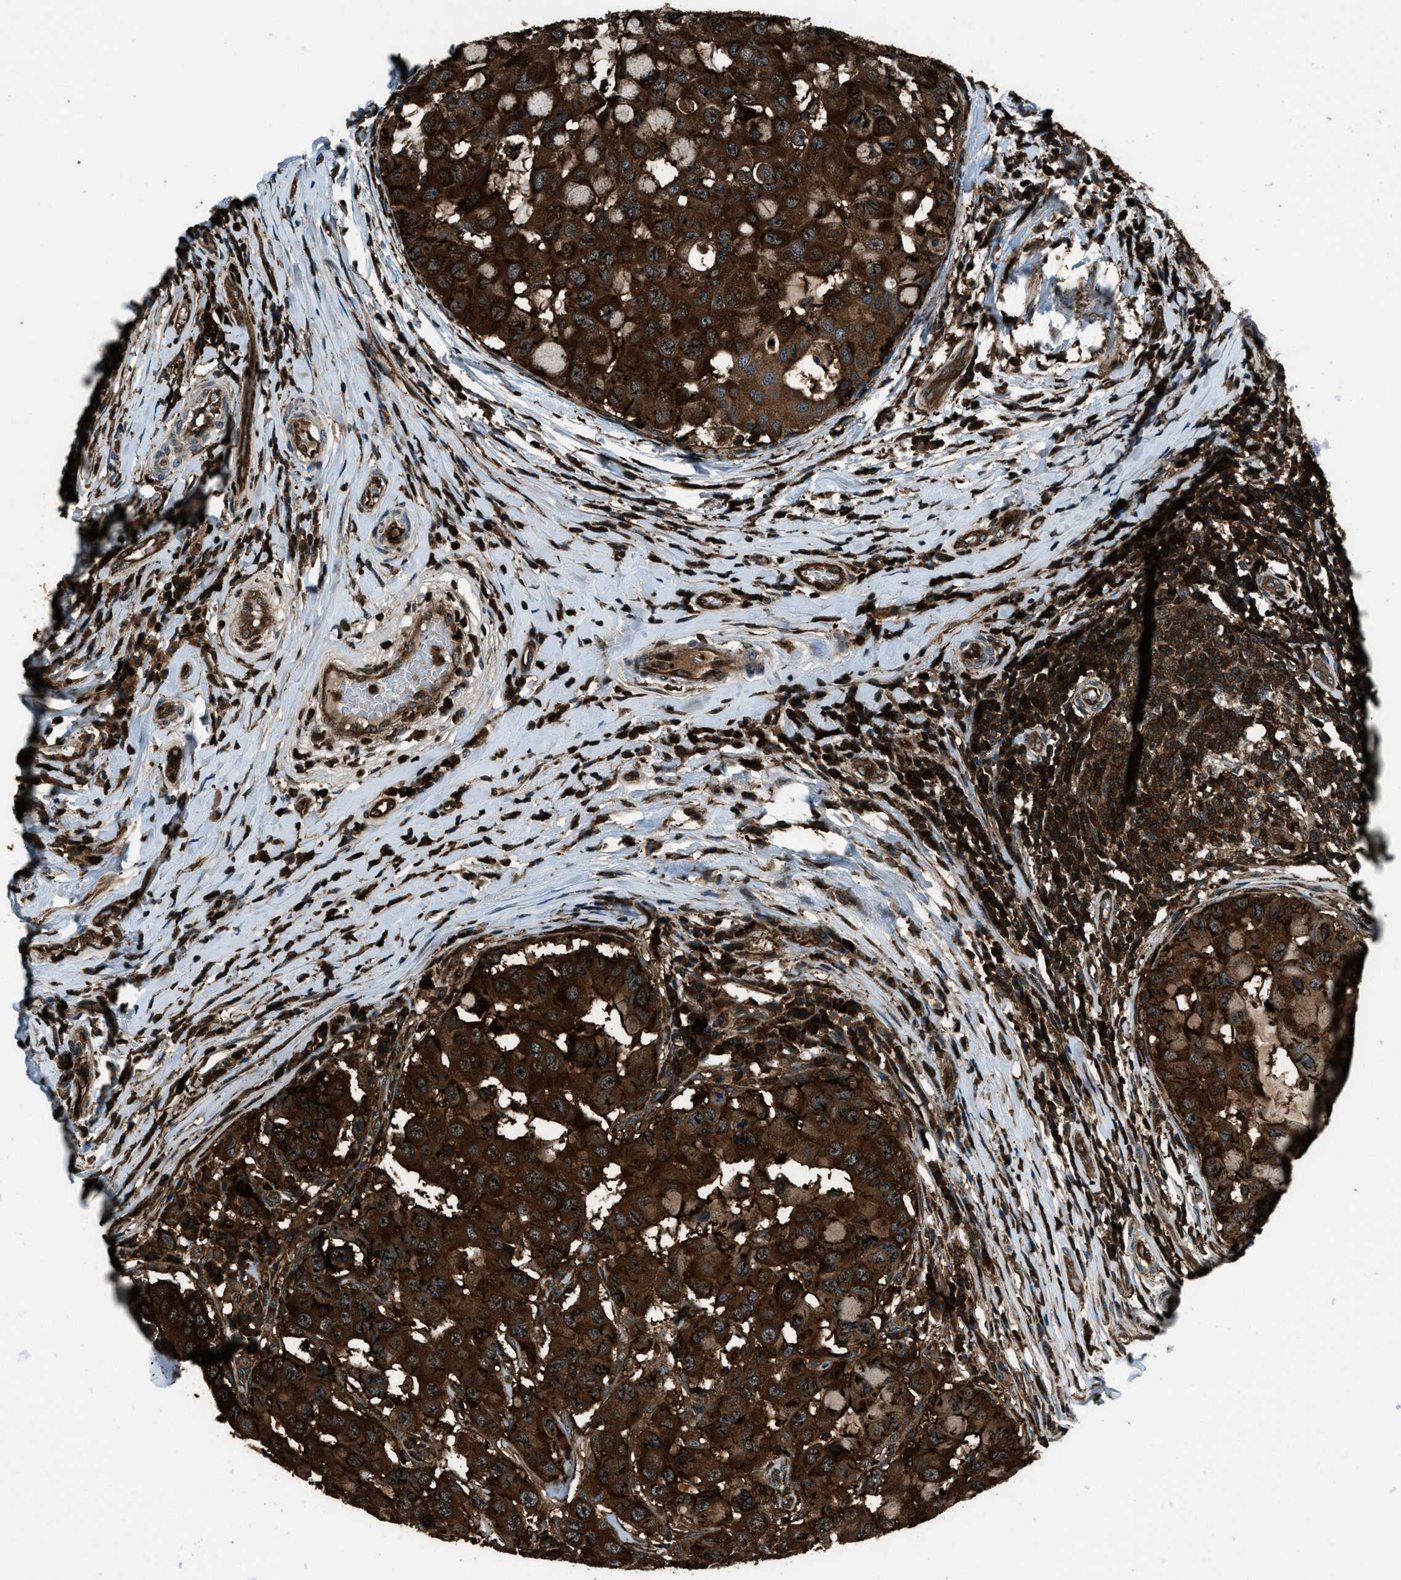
{"staining": {"intensity": "strong", "quantity": ">75%", "location": "cytoplasmic/membranous,nuclear"}, "tissue": "breast cancer", "cell_type": "Tumor cells", "image_type": "cancer", "snomed": [{"axis": "morphology", "description": "Duct carcinoma"}, {"axis": "topography", "description": "Breast"}], "caption": "IHC (DAB (3,3'-diaminobenzidine)) staining of breast cancer displays strong cytoplasmic/membranous and nuclear protein positivity in about >75% of tumor cells.", "gene": "SNX30", "patient": {"sex": "female", "age": 27}}